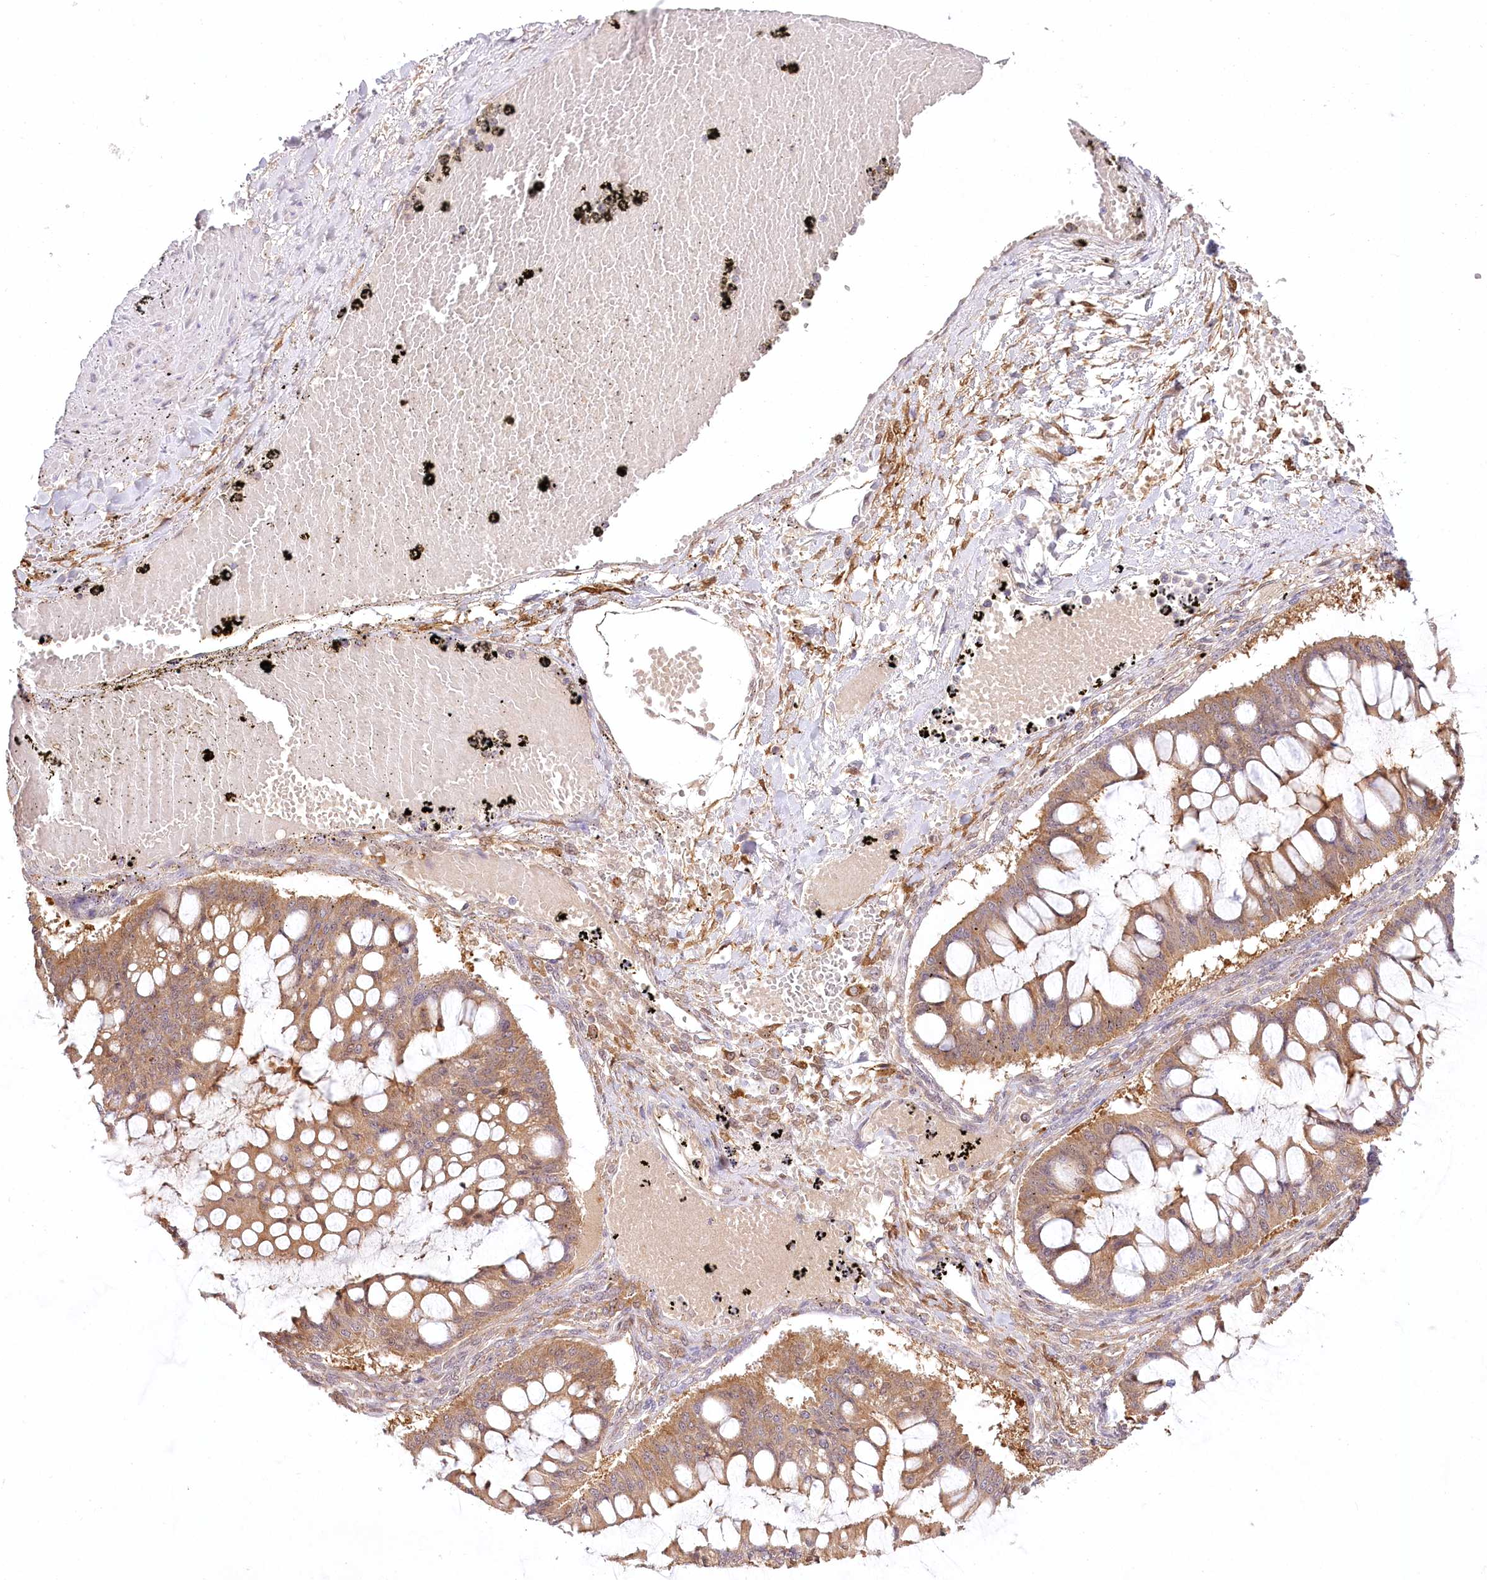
{"staining": {"intensity": "moderate", "quantity": ">75%", "location": "cytoplasmic/membranous"}, "tissue": "ovarian cancer", "cell_type": "Tumor cells", "image_type": "cancer", "snomed": [{"axis": "morphology", "description": "Cystadenocarcinoma, mucinous, NOS"}, {"axis": "topography", "description": "Ovary"}], "caption": "A photomicrograph of human ovarian cancer stained for a protein shows moderate cytoplasmic/membranous brown staining in tumor cells. (DAB (3,3'-diaminobenzidine) IHC, brown staining for protein, blue staining for nuclei).", "gene": "INPP4B", "patient": {"sex": "female", "age": 73}}